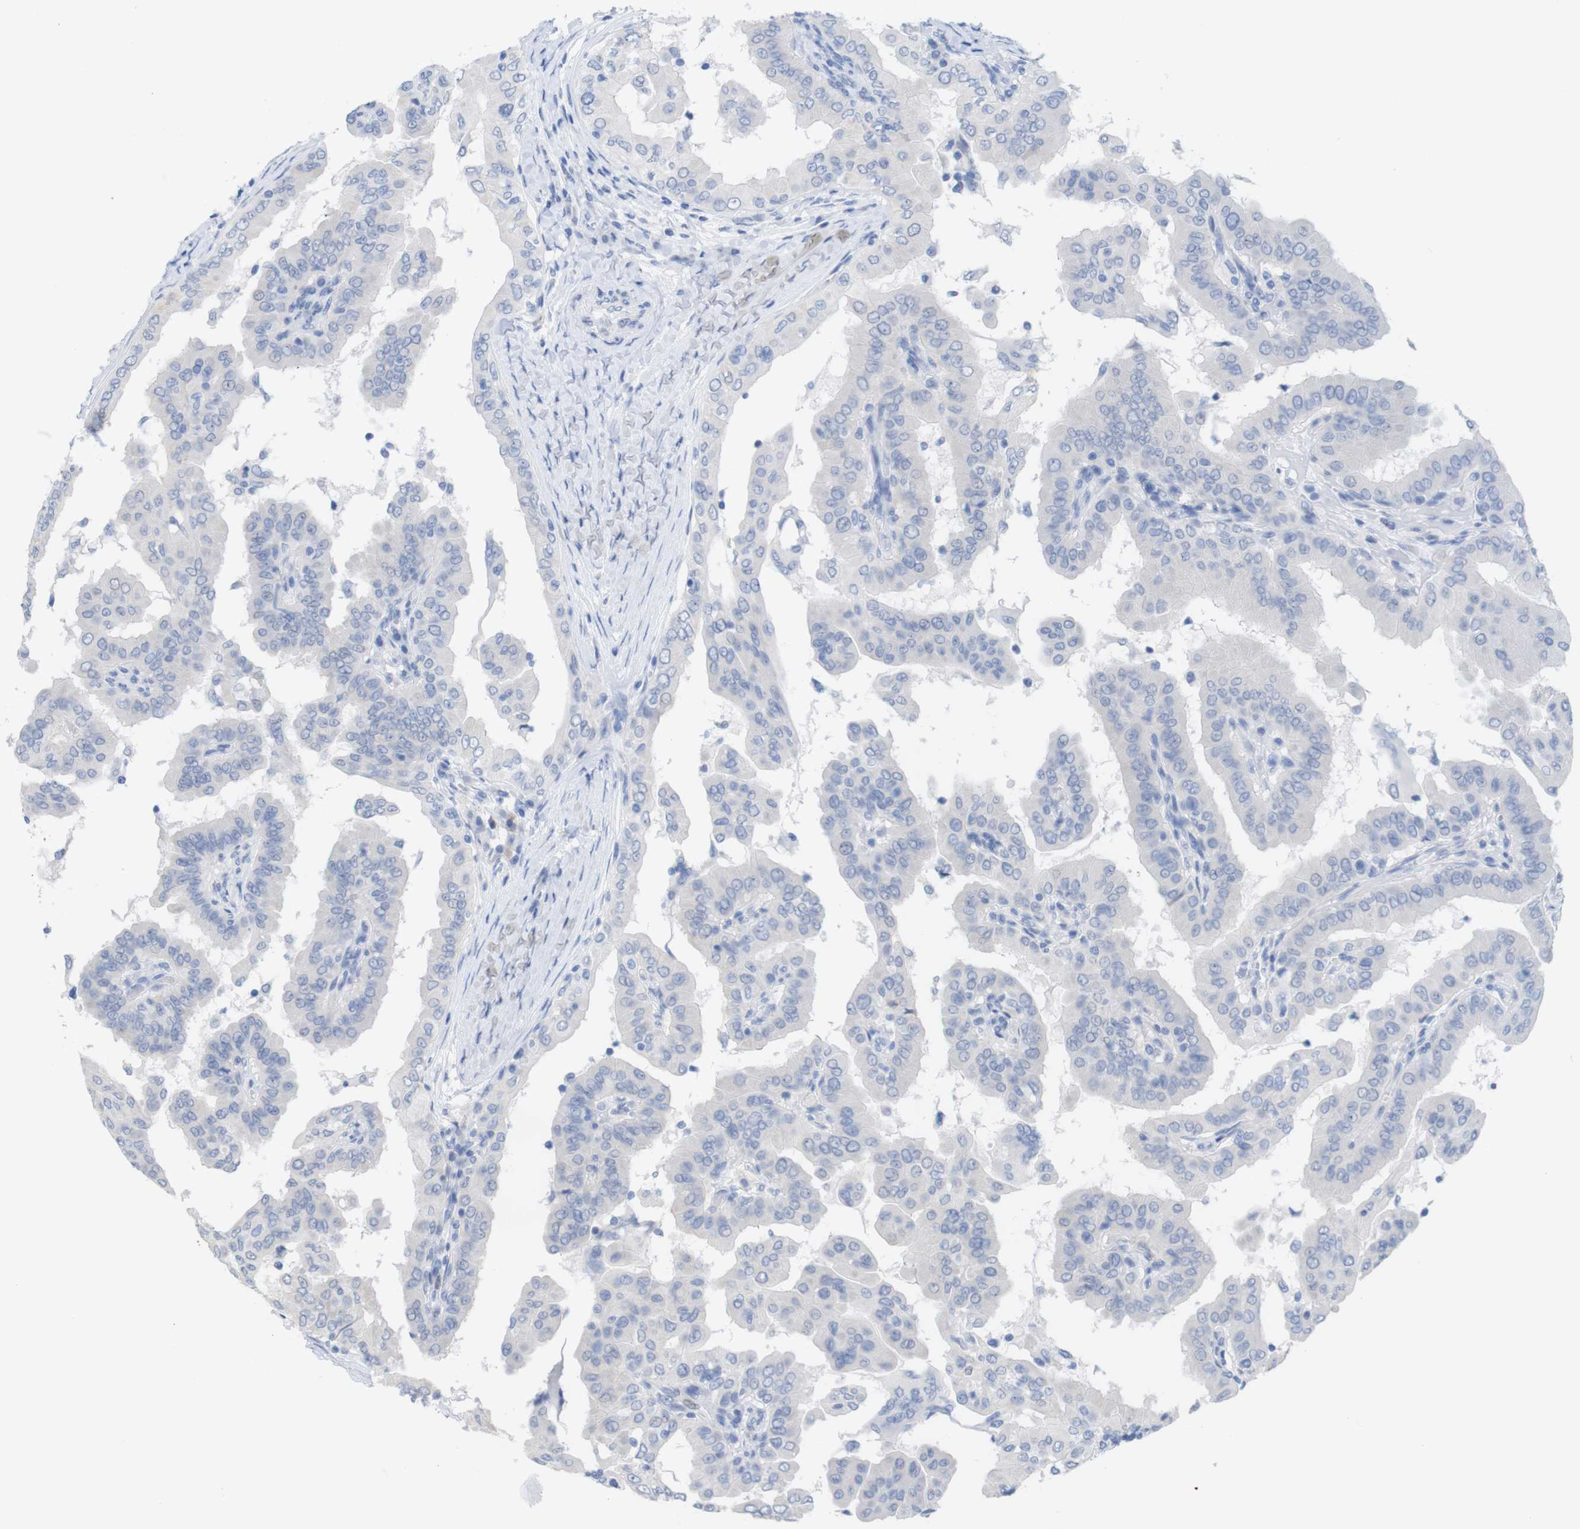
{"staining": {"intensity": "negative", "quantity": "none", "location": "none"}, "tissue": "thyroid cancer", "cell_type": "Tumor cells", "image_type": "cancer", "snomed": [{"axis": "morphology", "description": "Papillary adenocarcinoma, NOS"}, {"axis": "topography", "description": "Thyroid gland"}], "caption": "DAB immunohistochemical staining of human thyroid cancer demonstrates no significant staining in tumor cells.", "gene": "PNMA1", "patient": {"sex": "male", "age": 33}}